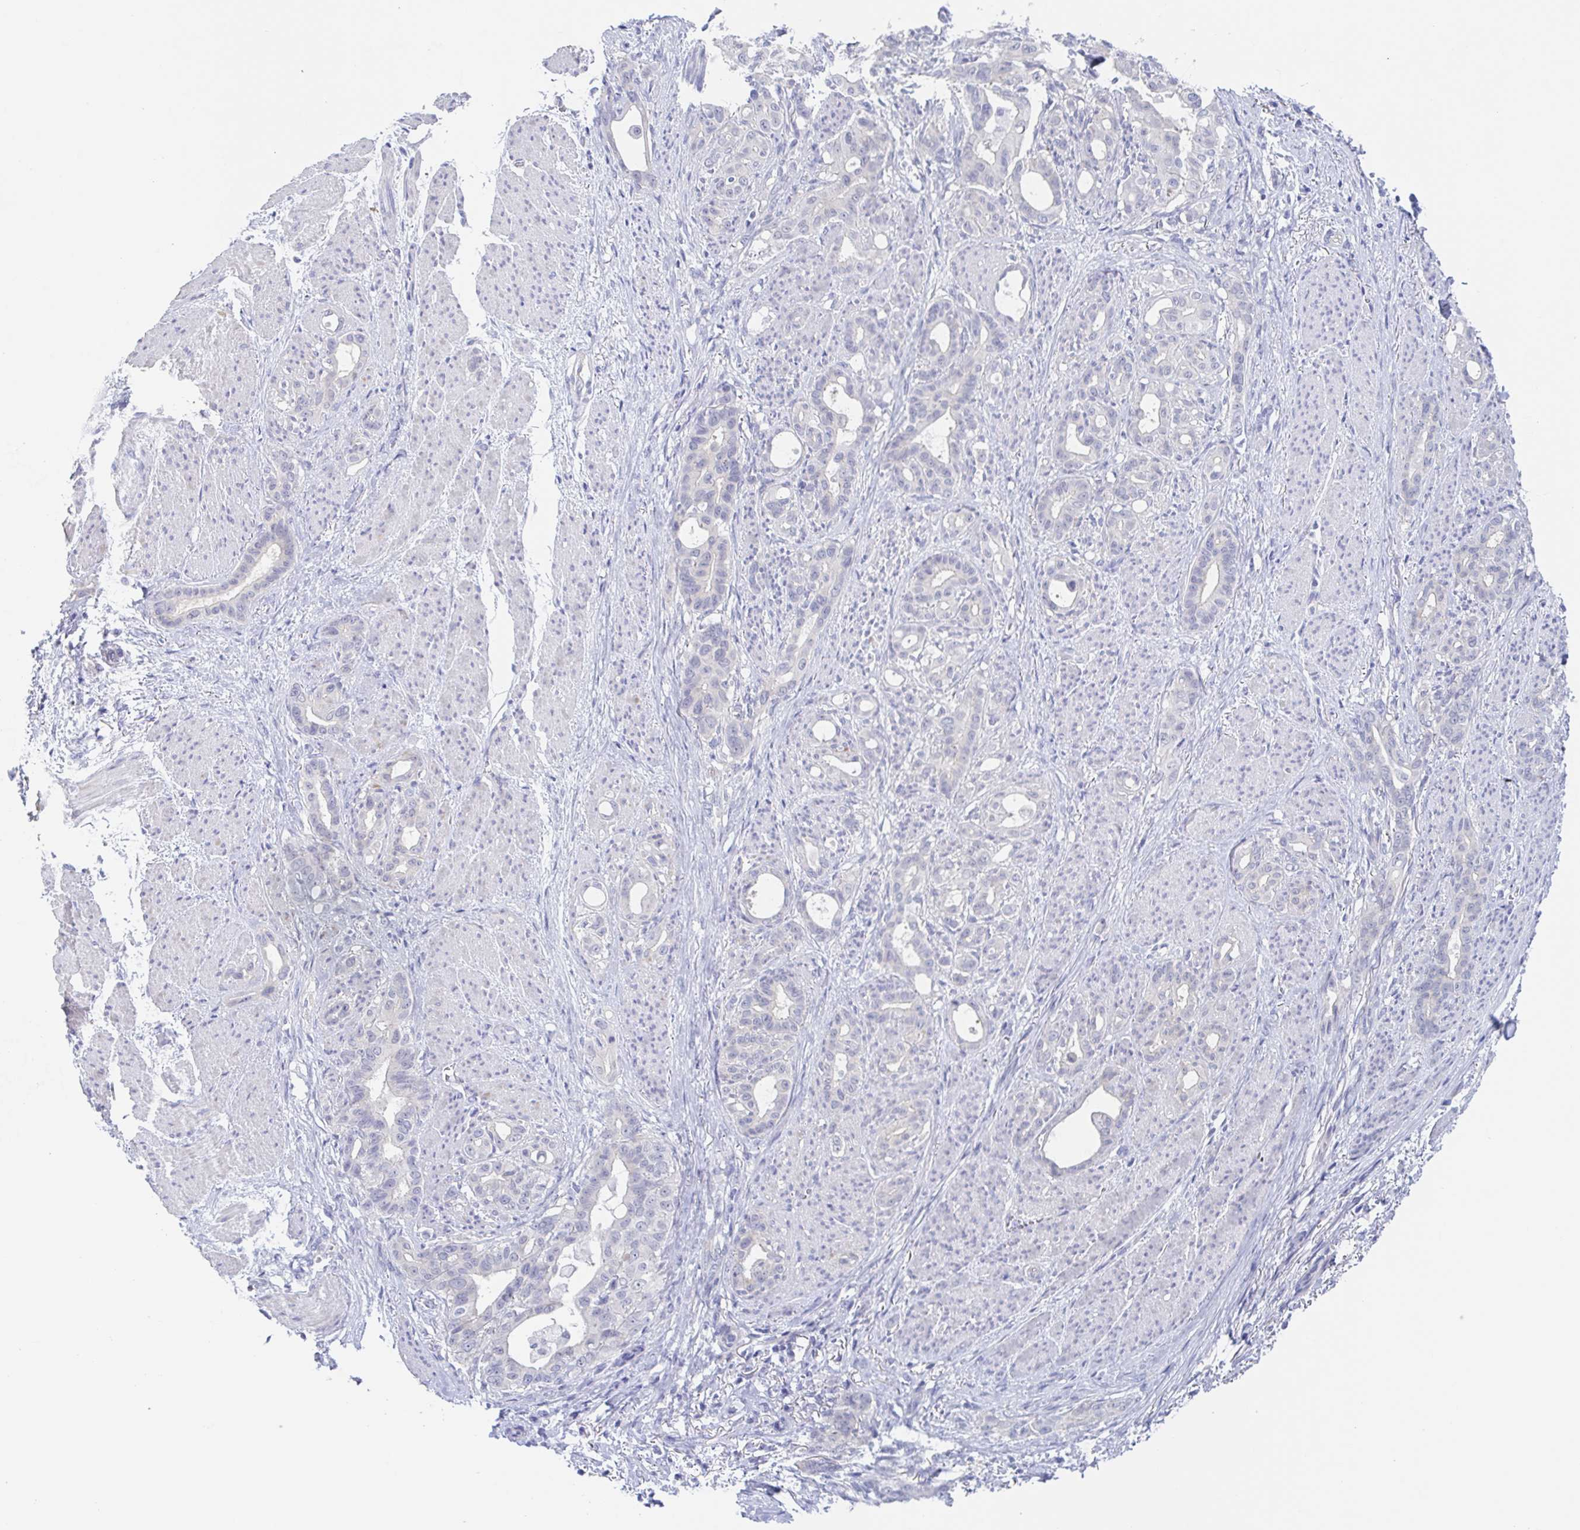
{"staining": {"intensity": "negative", "quantity": "none", "location": "none"}, "tissue": "stomach cancer", "cell_type": "Tumor cells", "image_type": "cancer", "snomed": [{"axis": "morphology", "description": "Normal tissue, NOS"}, {"axis": "morphology", "description": "Adenocarcinoma, NOS"}, {"axis": "topography", "description": "Esophagus"}, {"axis": "topography", "description": "Stomach, upper"}], "caption": "This is an IHC micrograph of stomach cancer (adenocarcinoma). There is no positivity in tumor cells.", "gene": "TEX12", "patient": {"sex": "male", "age": 62}}